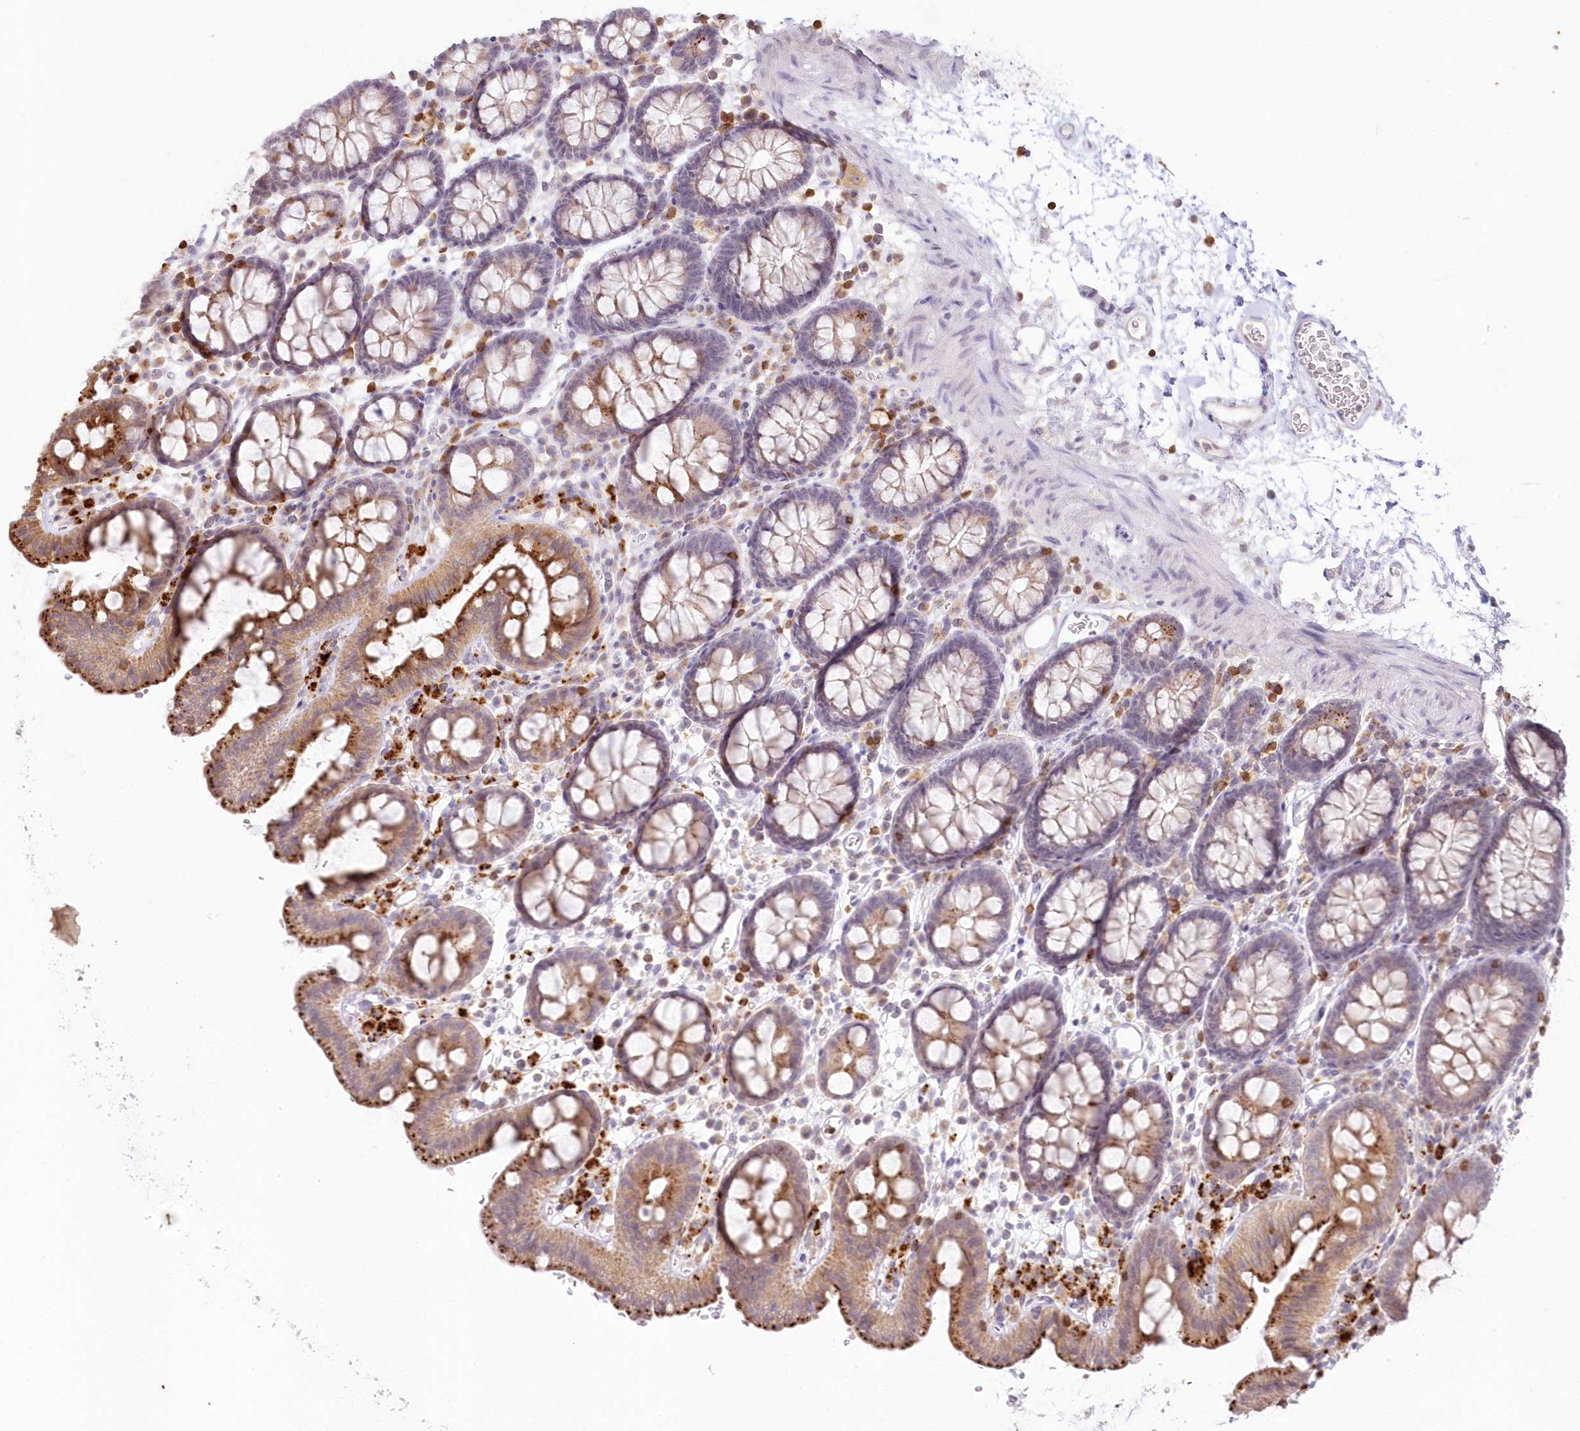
{"staining": {"intensity": "negative", "quantity": "none", "location": "none"}, "tissue": "colon", "cell_type": "Endothelial cells", "image_type": "normal", "snomed": [{"axis": "morphology", "description": "Normal tissue, NOS"}, {"axis": "topography", "description": "Colon"}], "caption": "This is an immunohistochemistry (IHC) histopathology image of benign human colon. There is no positivity in endothelial cells.", "gene": "MTMR3", "patient": {"sex": "male", "age": 75}}